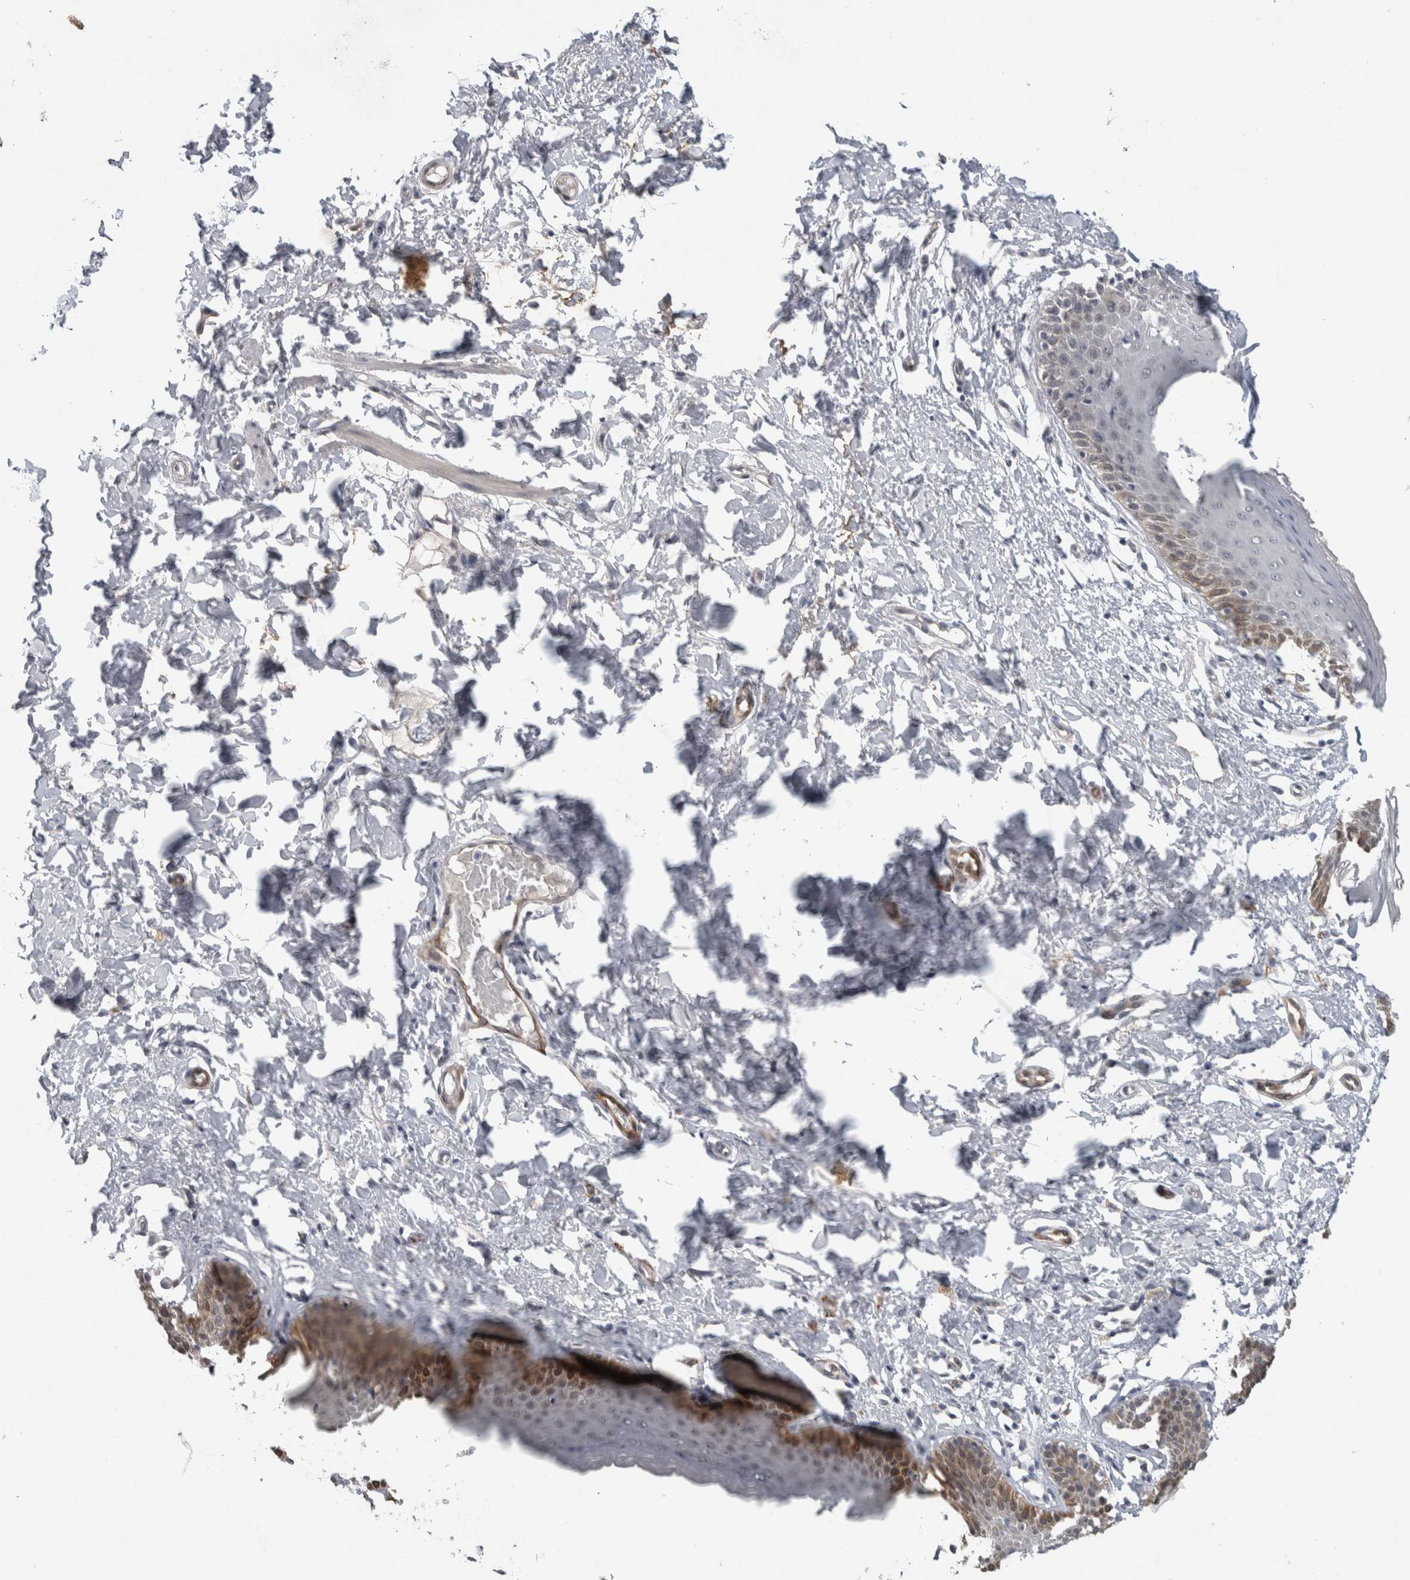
{"staining": {"intensity": "moderate", "quantity": "25%-75%", "location": "cytoplasmic/membranous,nuclear"}, "tissue": "skin", "cell_type": "Epidermal cells", "image_type": "normal", "snomed": [{"axis": "morphology", "description": "Normal tissue, NOS"}, {"axis": "topography", "description": "Vulva"}], "caption": "Unremarkable skin displays moderate cytoplasmic/membranous,nuclear positivity in about 25%-75% of epidermal cells, visualized by immunohistochemistry. (DAB (3,3'-diaminobenzidine) IHC with brightfield microscopy, high magnification).", "gene": "PRXL2A", "patient": {"sex": "female", "age": 66}}